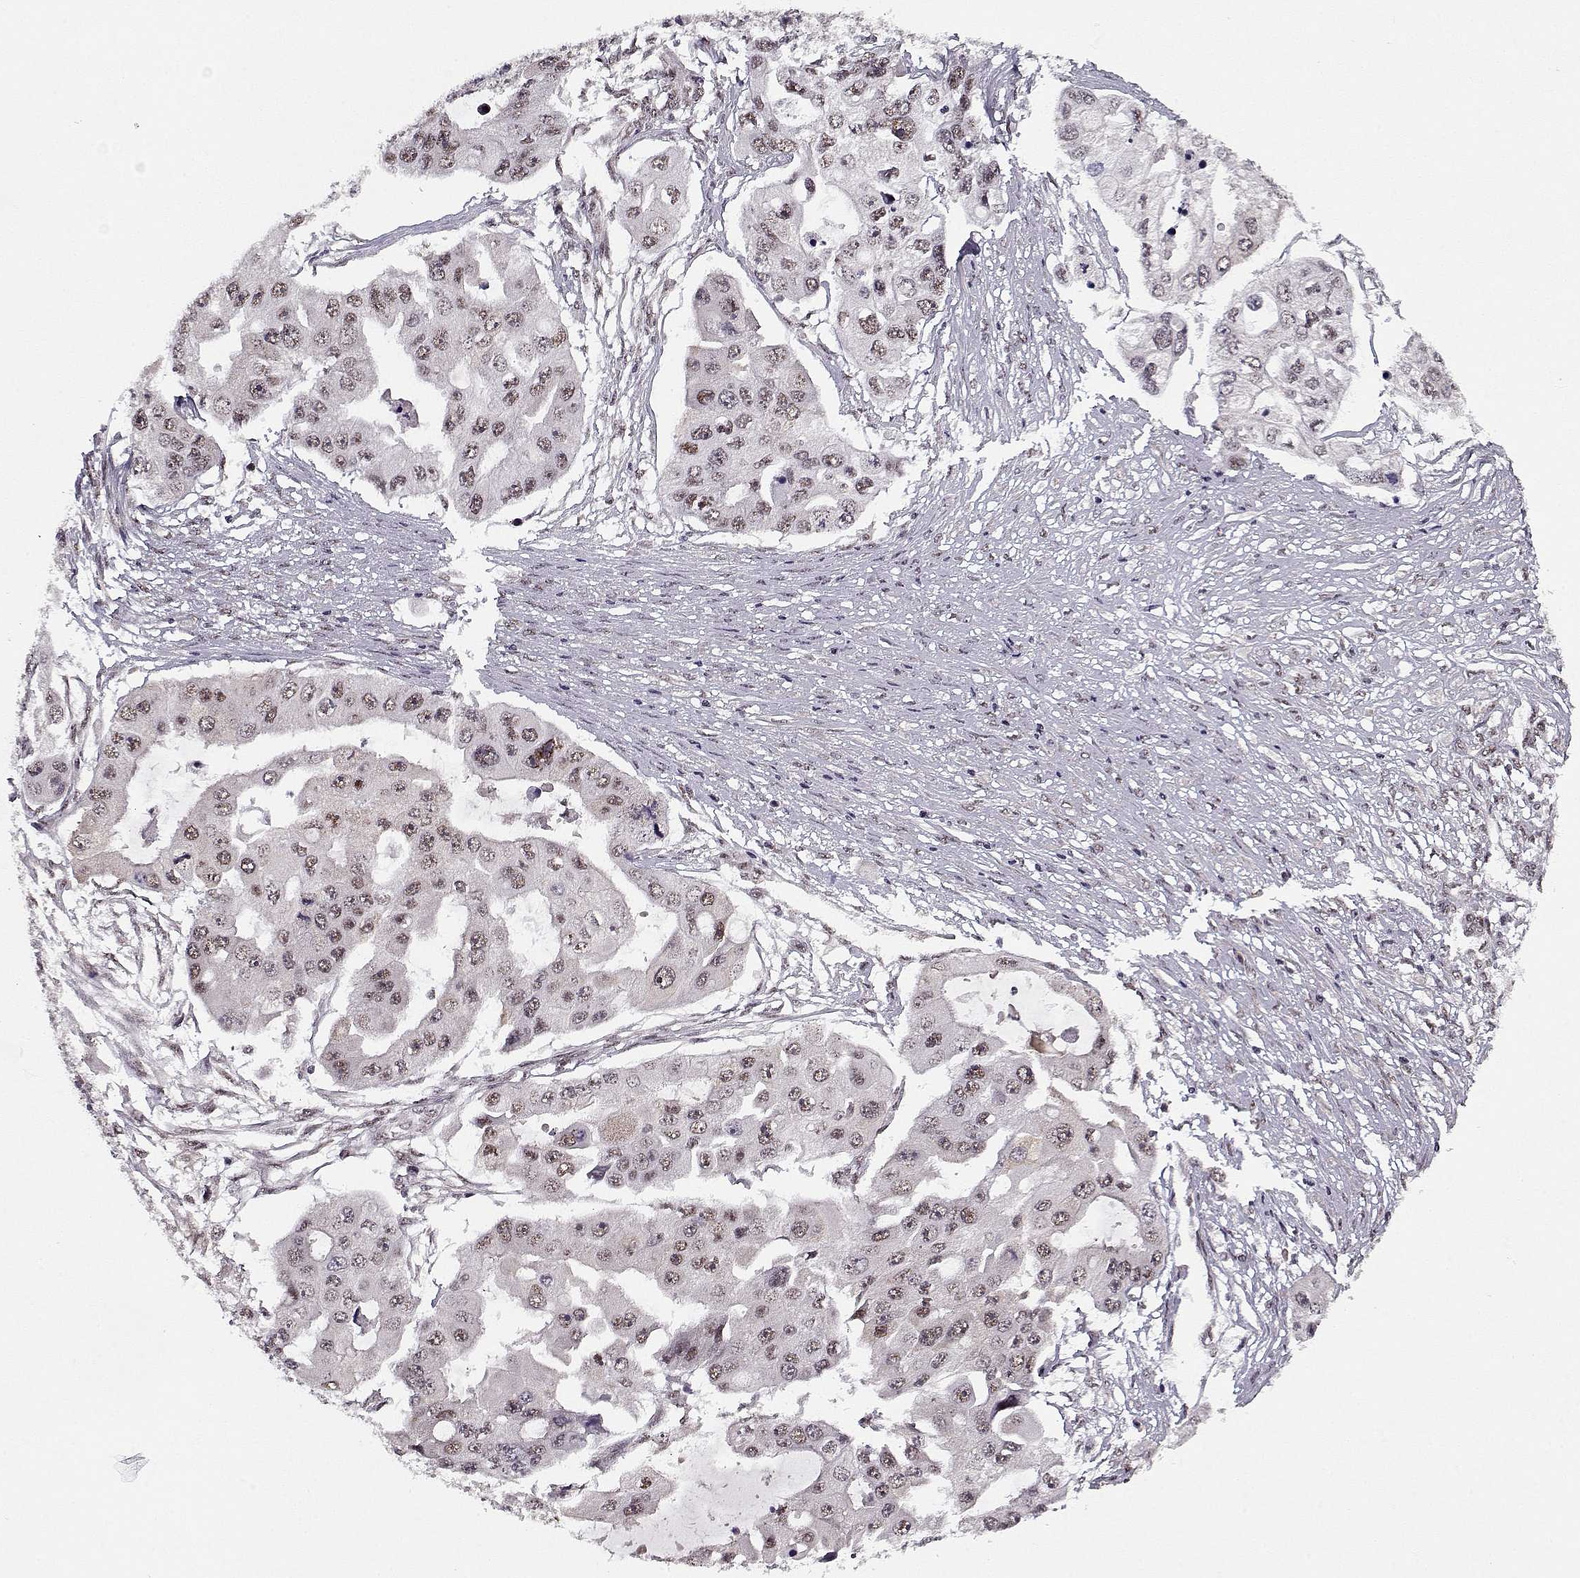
{"staining": {"intensity": "weak", "quantity": "25%-75%", "location": "nuclear"}, "tissue": "ovarian cancer", "cell_type": "Tumor cells", "image_type": "cancer", "snomed": [{"axis": "morphology", "description": "Cystadenocarcinoma, serous, NOS"}, {"axis": "topography", "description": "Ovary"}], "caption": "IHC staining of serous cystadenocarcinoma (ovarian), which demonstrates low levels of weak nuclear expression in approximately 25%-75% of tumor cells indicating weak nuclear protein expression. The staining was performed using DAB (3,3'-diaminobenzidine) (brown) for protein detection and nuclei were counterstained in hematoxylin (blue).", "gene": "TESPA1", "patient": {"sex": "female", "age": 56}}